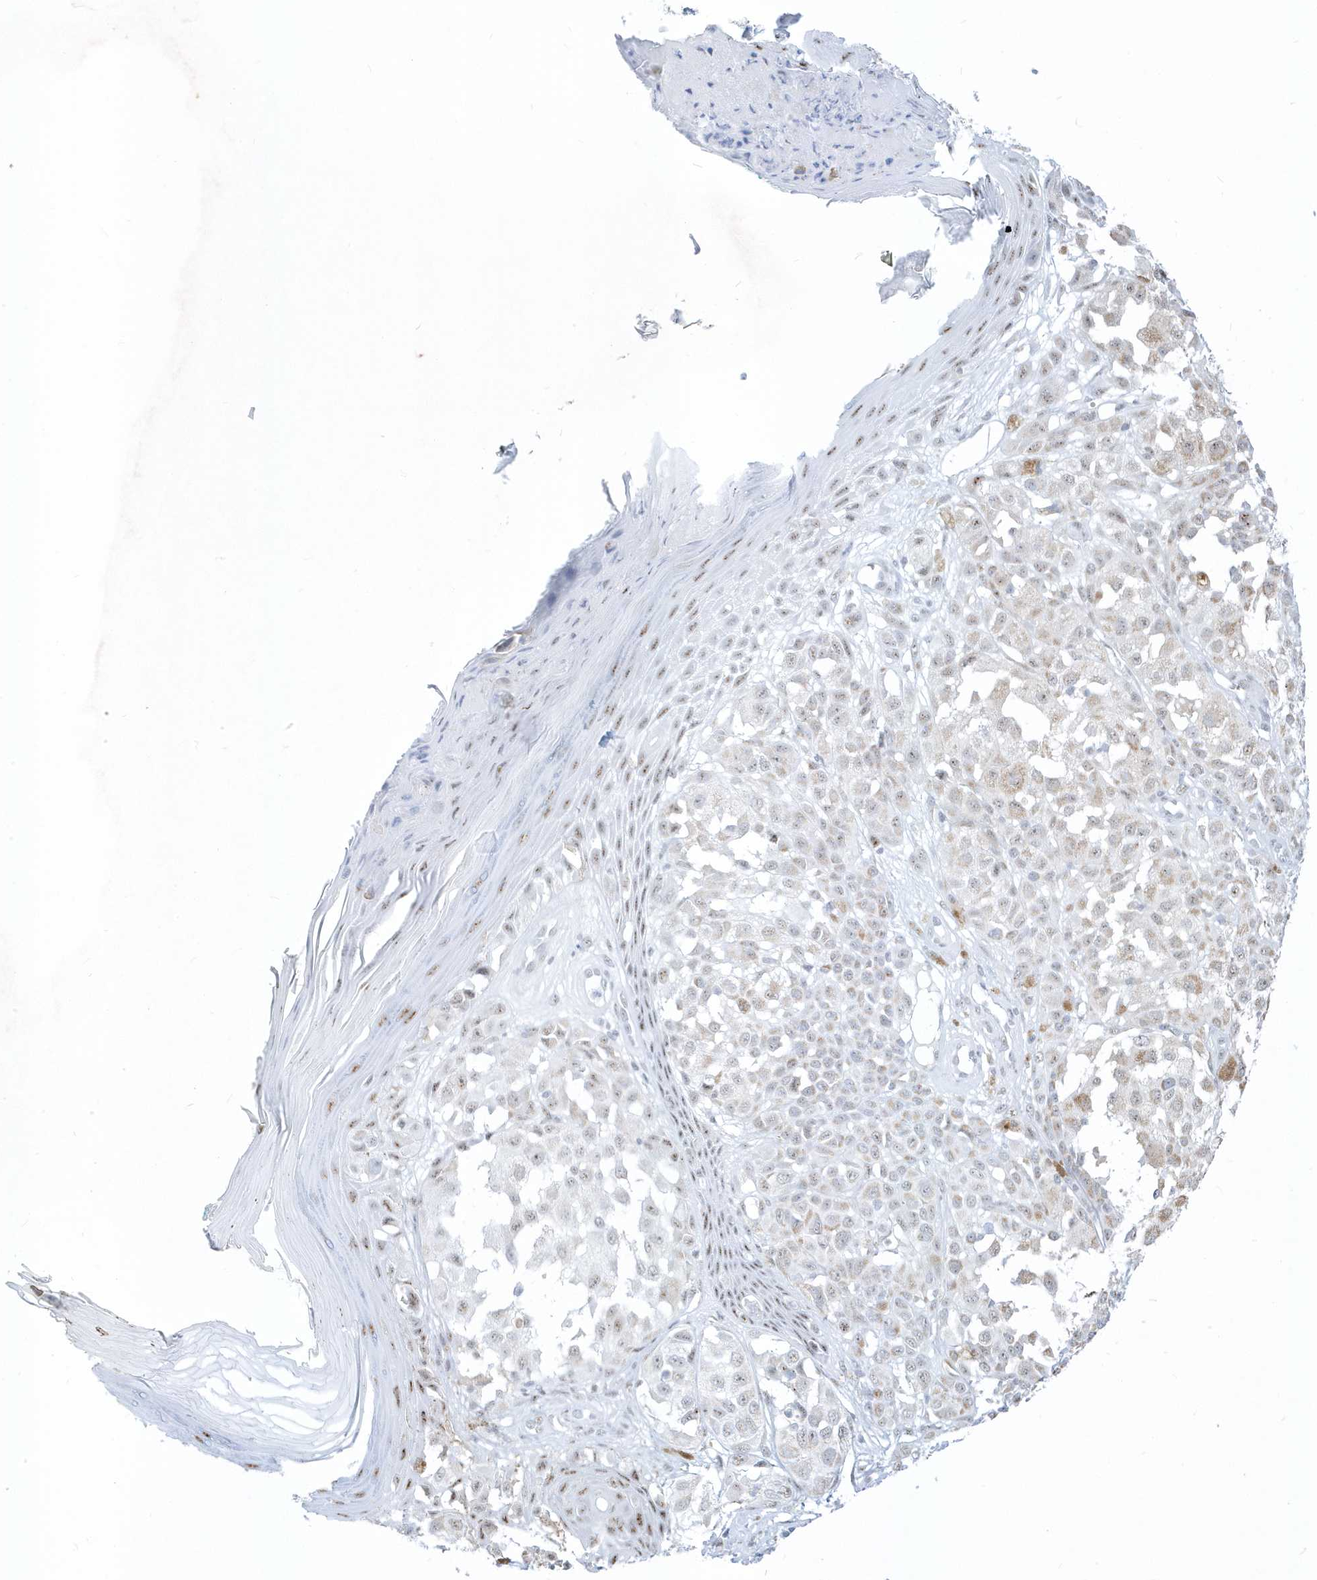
{"staining": {"intensity": "weak", "quantity": "25%-75%", "location": "nuclear"}, "tissue": "melanoma", "cell_type": "Tumor cells", "image_type": "cancer", "snomed": [{"axis": "morphology", "description": "Malignant melanoma, NOS"}, {"axis": "topography", "description": "Skin of leg"}], "caption": "A low amount of weak nuclear expression is present in approximately 25%-75% of tumor cells in malignant melanoma tissue.", "gene": "PLEKHN1", "patient": {"sex": "female", "age": 72}}